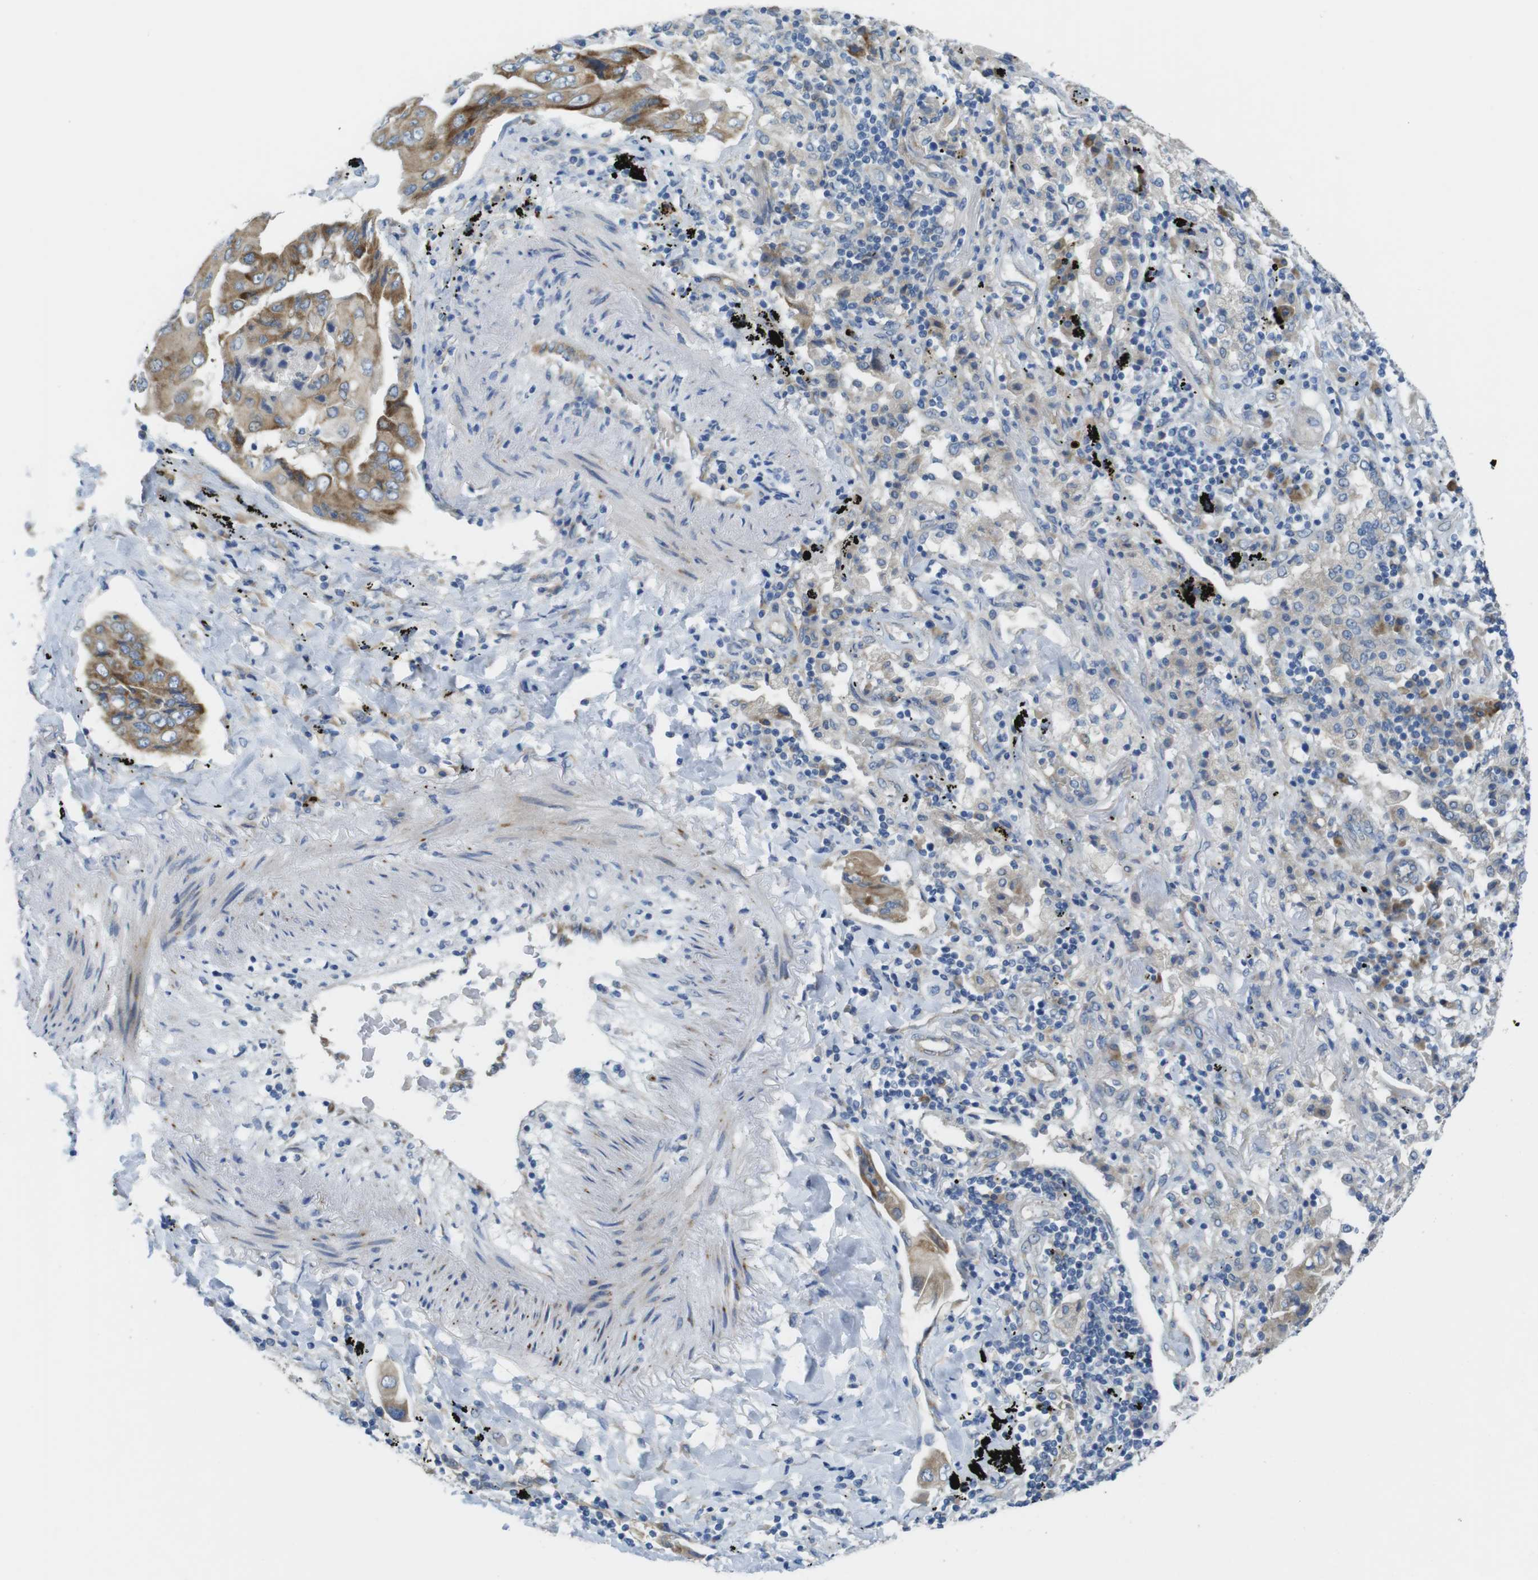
{"staining": {"intensity": "moderate", "quantity": ">75%", "location": "cytoplasmic/membranous"}, "tissue": "lung cancer", "cell_type": "Tumor cells", "image_type": "cancer", "snomed": [{"axis": "morphology", "description": "Adenocarcinoma, NOS"}, {"axis": "topography", "description": "Lung"}], "caption": "This is an image of IHC staining of lung adenocarcinoma, which shows moderate expression in the cytoplasmic/membranous of tumor cells.", "gene": "TMEM234", "patient": {"sex": "female", "age": 65}}